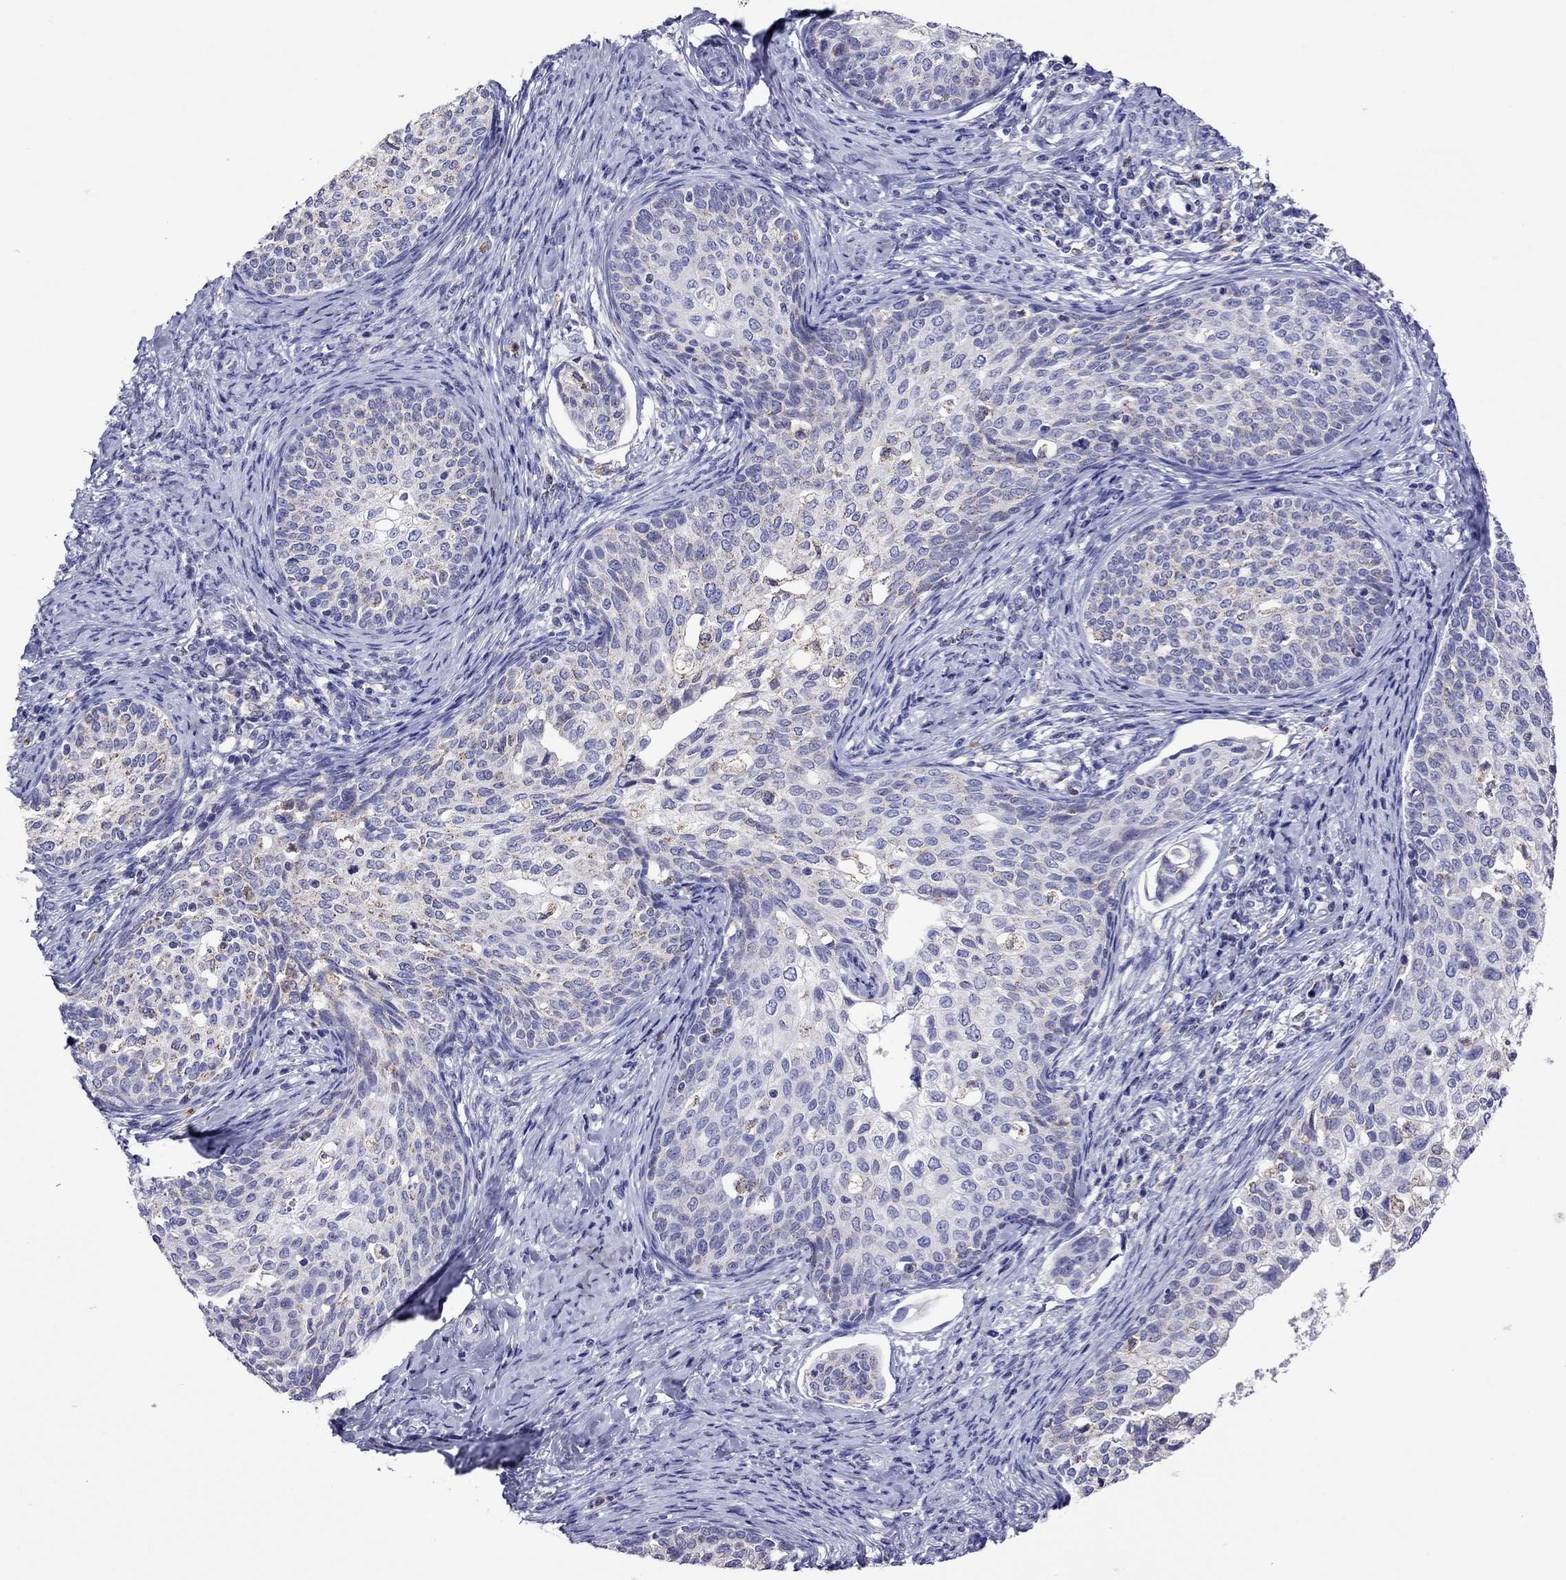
{"staining": {"intensity": "weak", "quantity": "<25%", "location": "cytoplasmic/membranous"}, "tissue": "cervical cancer", "cell_type": "Tumor cells", "image_type": "cancer", "snomed": [{"axis": "morphology", "description": "Squamous cell carcinoma, NOS"}, {"axis": "topography", "description": "Cervix"}], "caption": "Immunohistochemical staining of squamous cell carcinoma (cervical) reveals no significant staining in tumor cells.", "gene": "SCG2", "patient": {"sex": "female", "age": 51}}